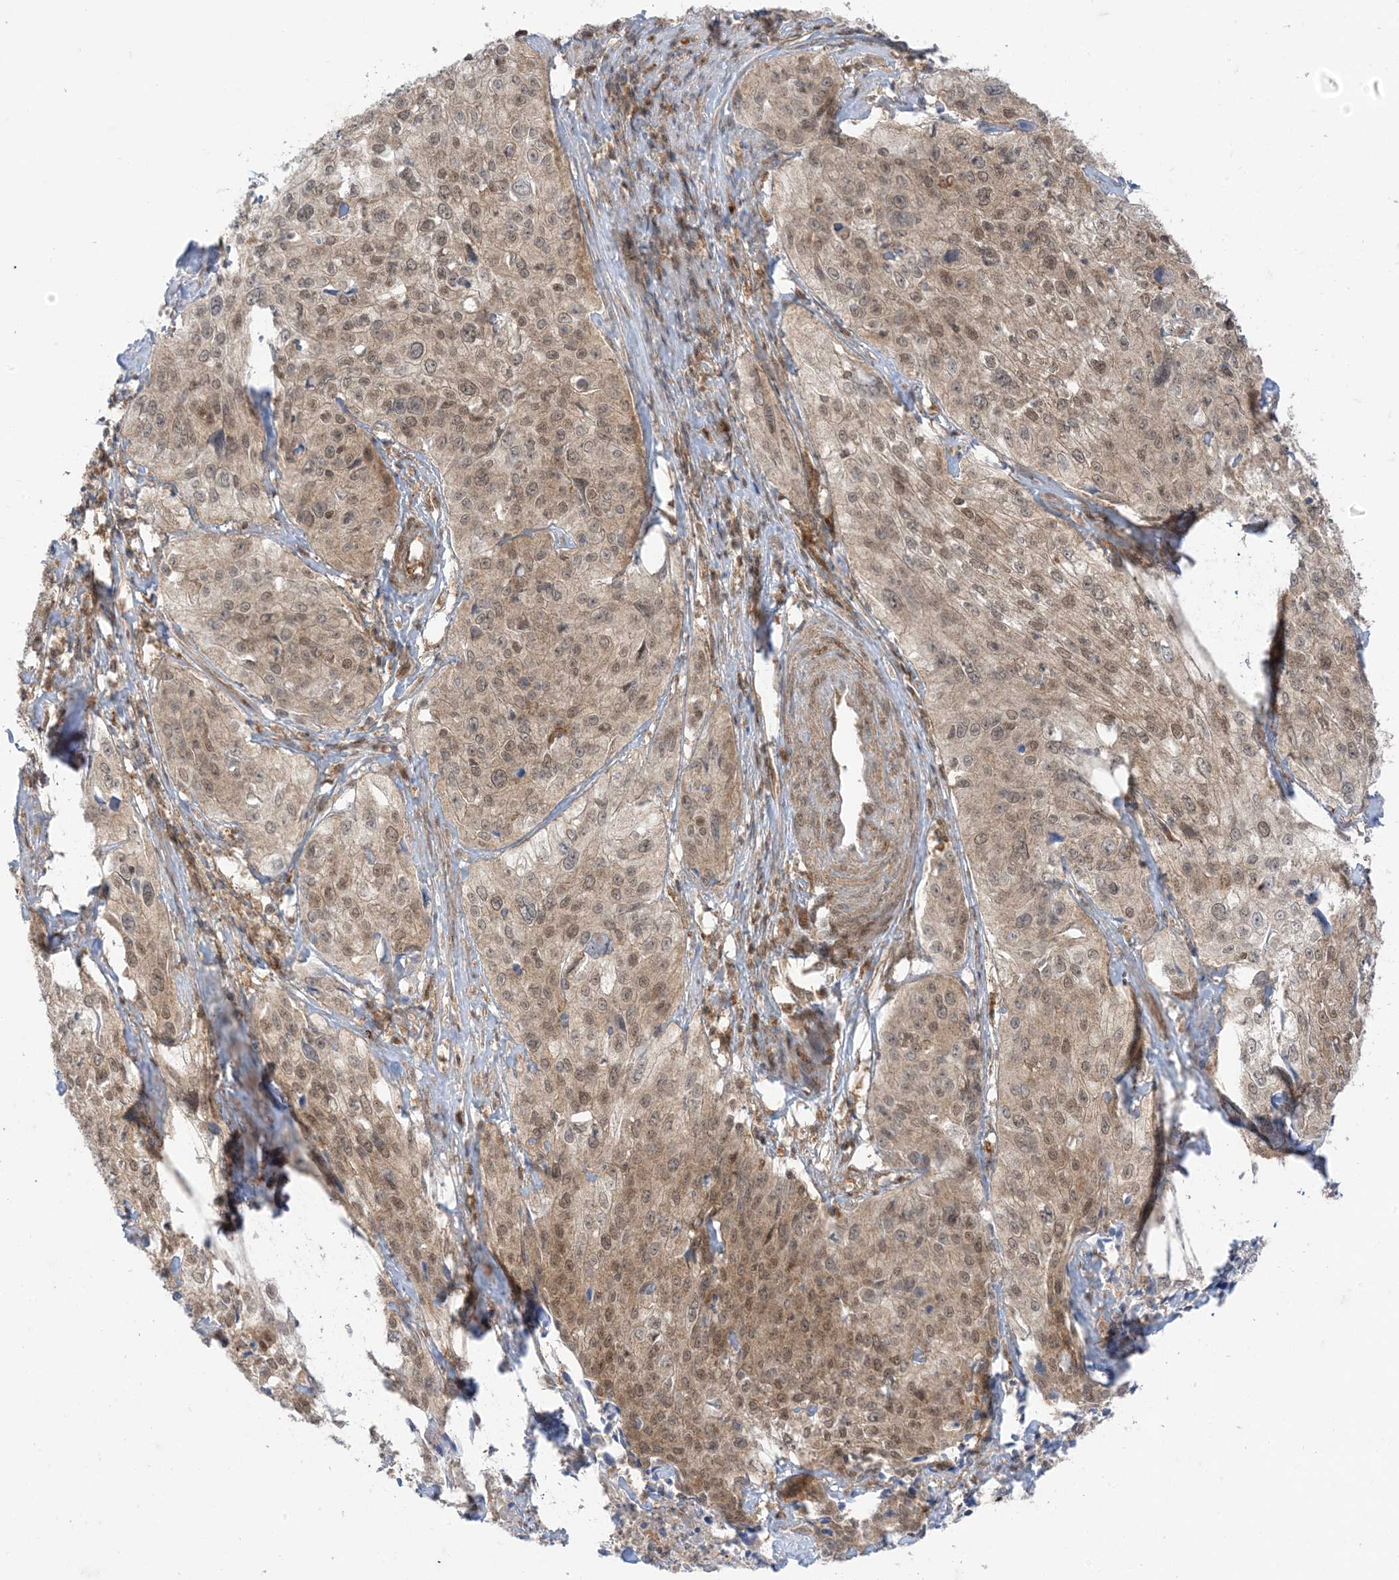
{"staining": {"intensity": "moderate", "quantity": "25%-75%", "location": "cytoplasmic/membranous,nuclear"}, "tissue": "cervical cancer", "cell_type": "Tumor cells", "image_type": "cancer", "snomed": [{"axis": "morphology", "description": "Squamous cell carcinoma, NOS"}, {"axis": "topography", "description": "Cervix"}], "caption": "About 25%-75% of tumor cells in squamous cell carcinoma (cervical) demonstrate moderate cytoplasmic/membranous and nuclear protein staining as visualized by brown immunohistochemical staining.", "gene": "PTPA", "patient": {"sex": "female", "age": 31}}